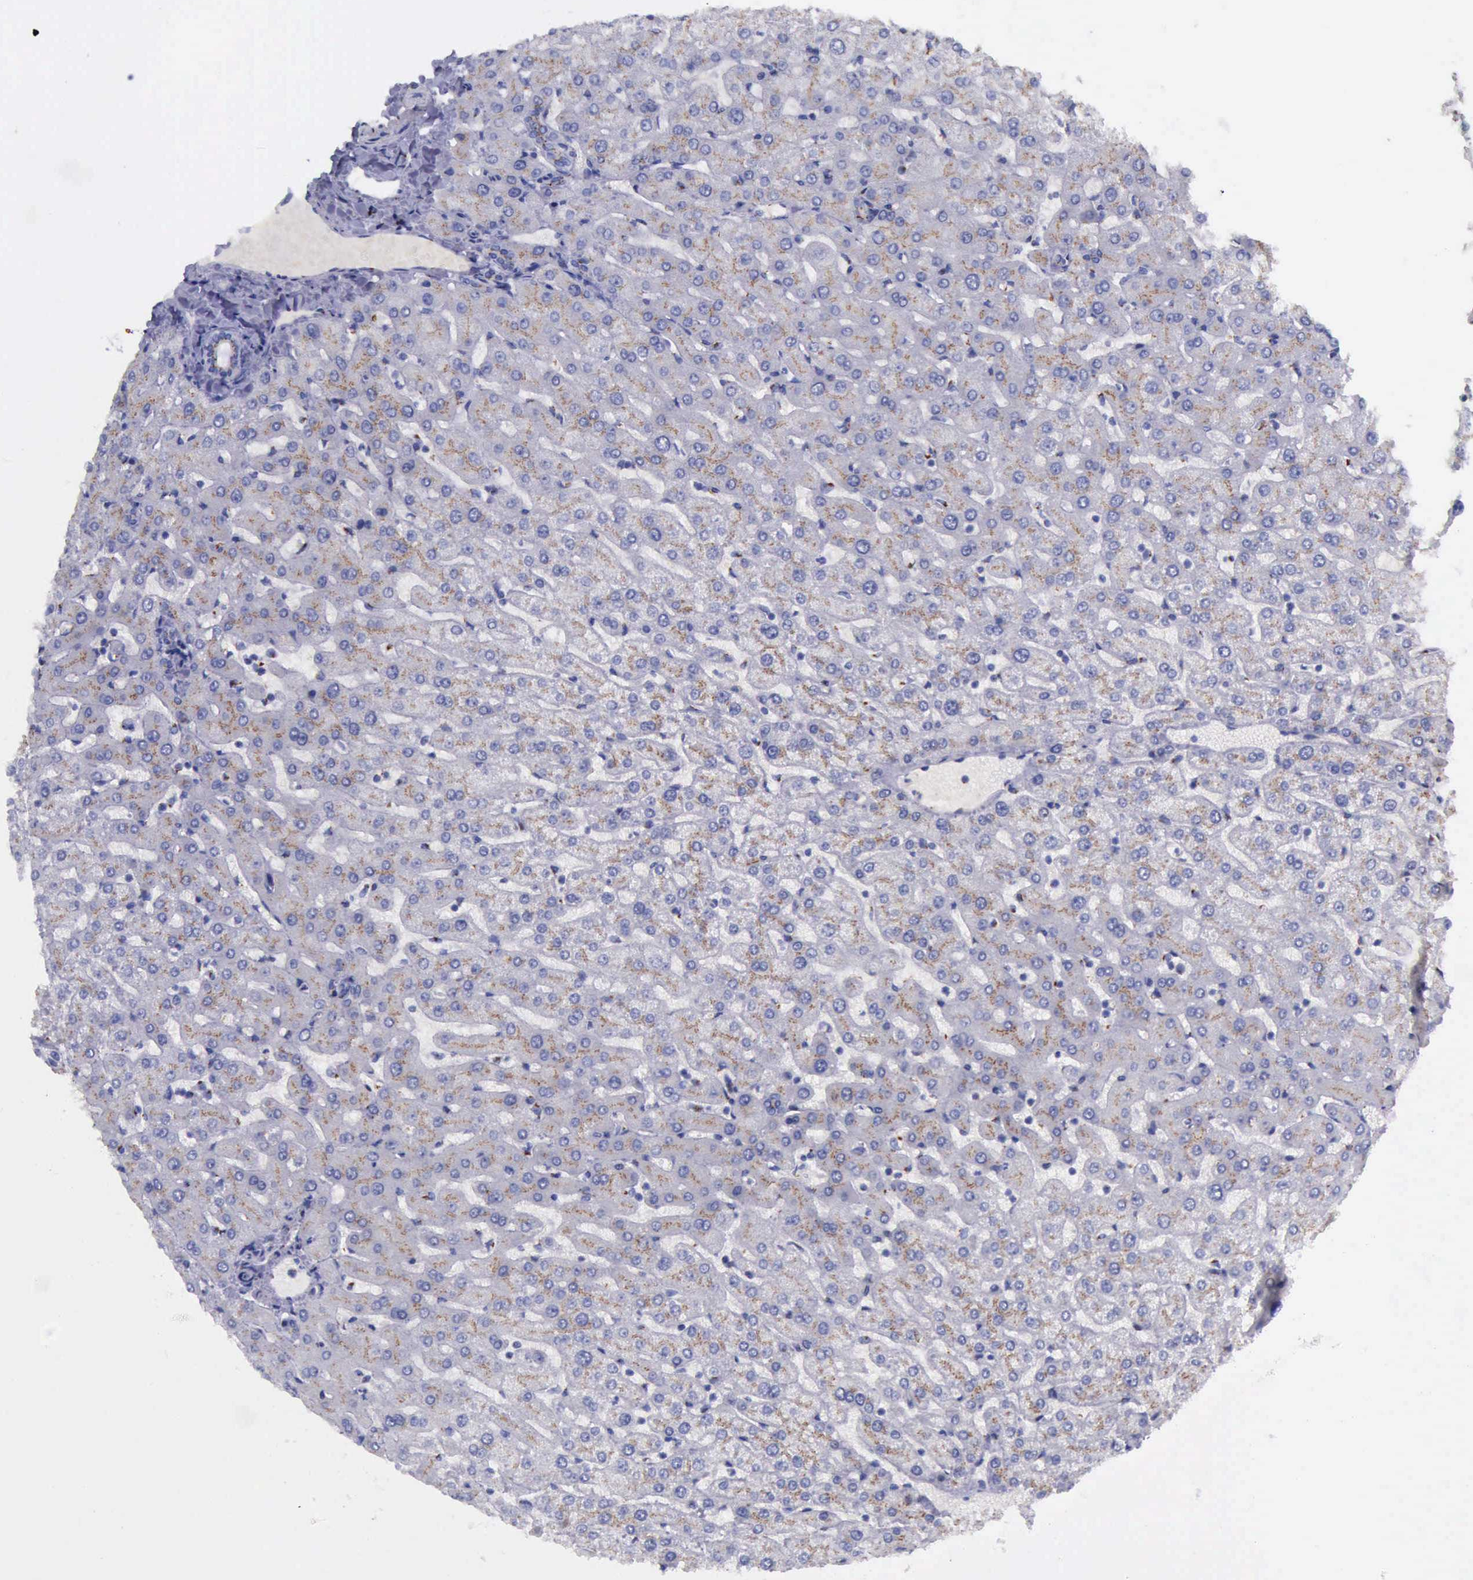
{"staining": {"intensity": "moderate", "quantity": ">75%", "location": "cytoplasmic/membranous"}, "tissue": "liver", "cell_type": "Cholangiocytes", "image_type": "normal", "snomed": [{"axis": "morphology", "description": "Normal tissue, NOS"}, {"axis": "morphology", "description": "Fibrosis, NOS"}, {"axis": "topography", "description": "Liver"}], "caption": "Cholangiocytes exhibit medium levels of moderate cytoplasmic/membranous expression in approximately >75% of cells in unremarkable liver.", "gene": "GOLGA5", "patient": {"sex": "female", "age": 29}}